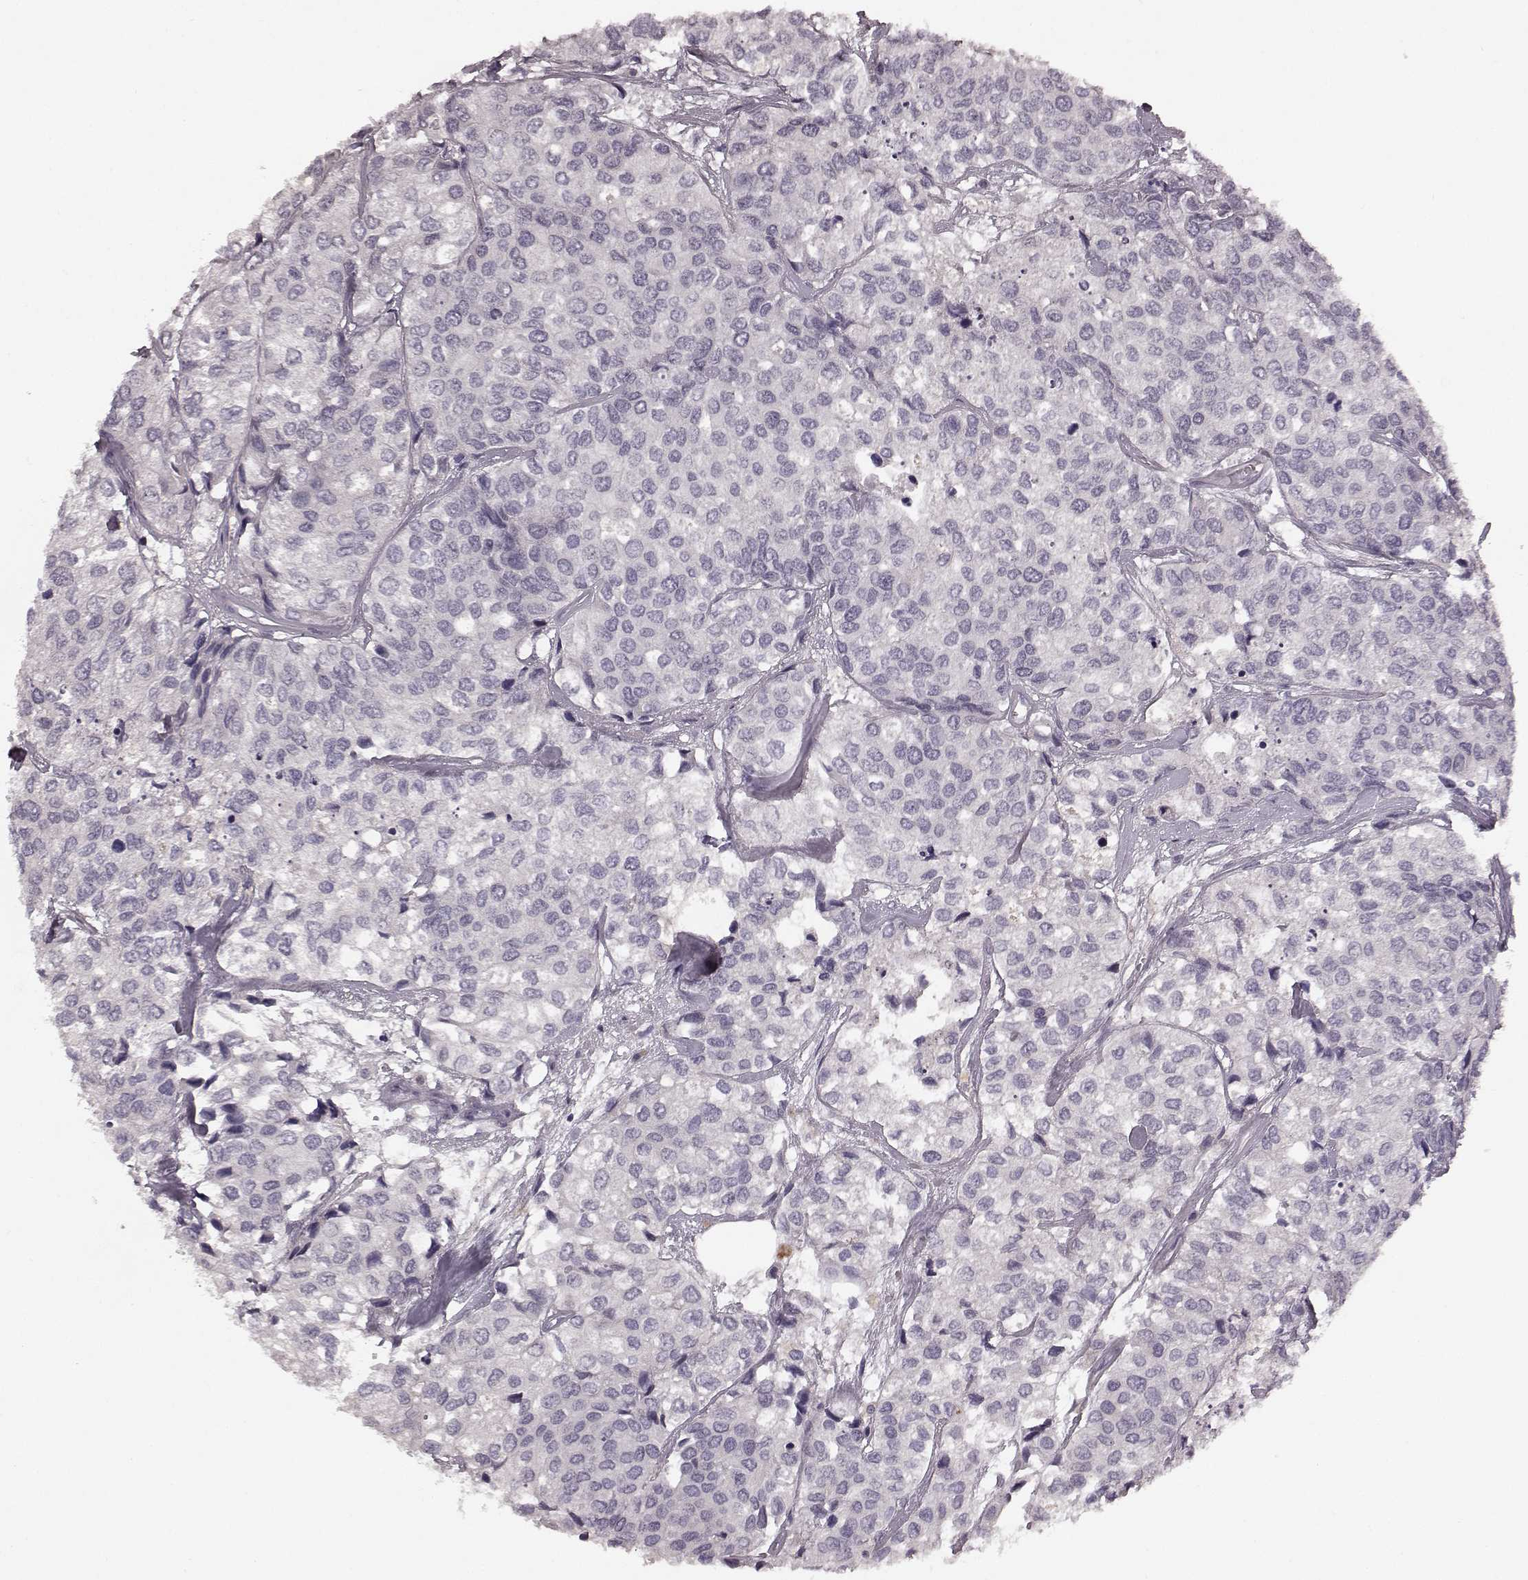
{"staining": {"intensity": "negative", "quantity": "none", "location": "none"}, "tissue": "urothelial cancer", "cell_type": "Tumor cells", "image_type": "cancer", "snomed": [{"axis": "morphology", "description": "Urothelial carcinoma, High grade"}, {"axis": "topography", "description": "Urinary bladder"}], "caption": "Micrograph shows no significant protein expression in tumor cells of high-grade urothelial carcinoma.", "gene": "RIT2", "patient": {"sex": "male", "age": 73}}